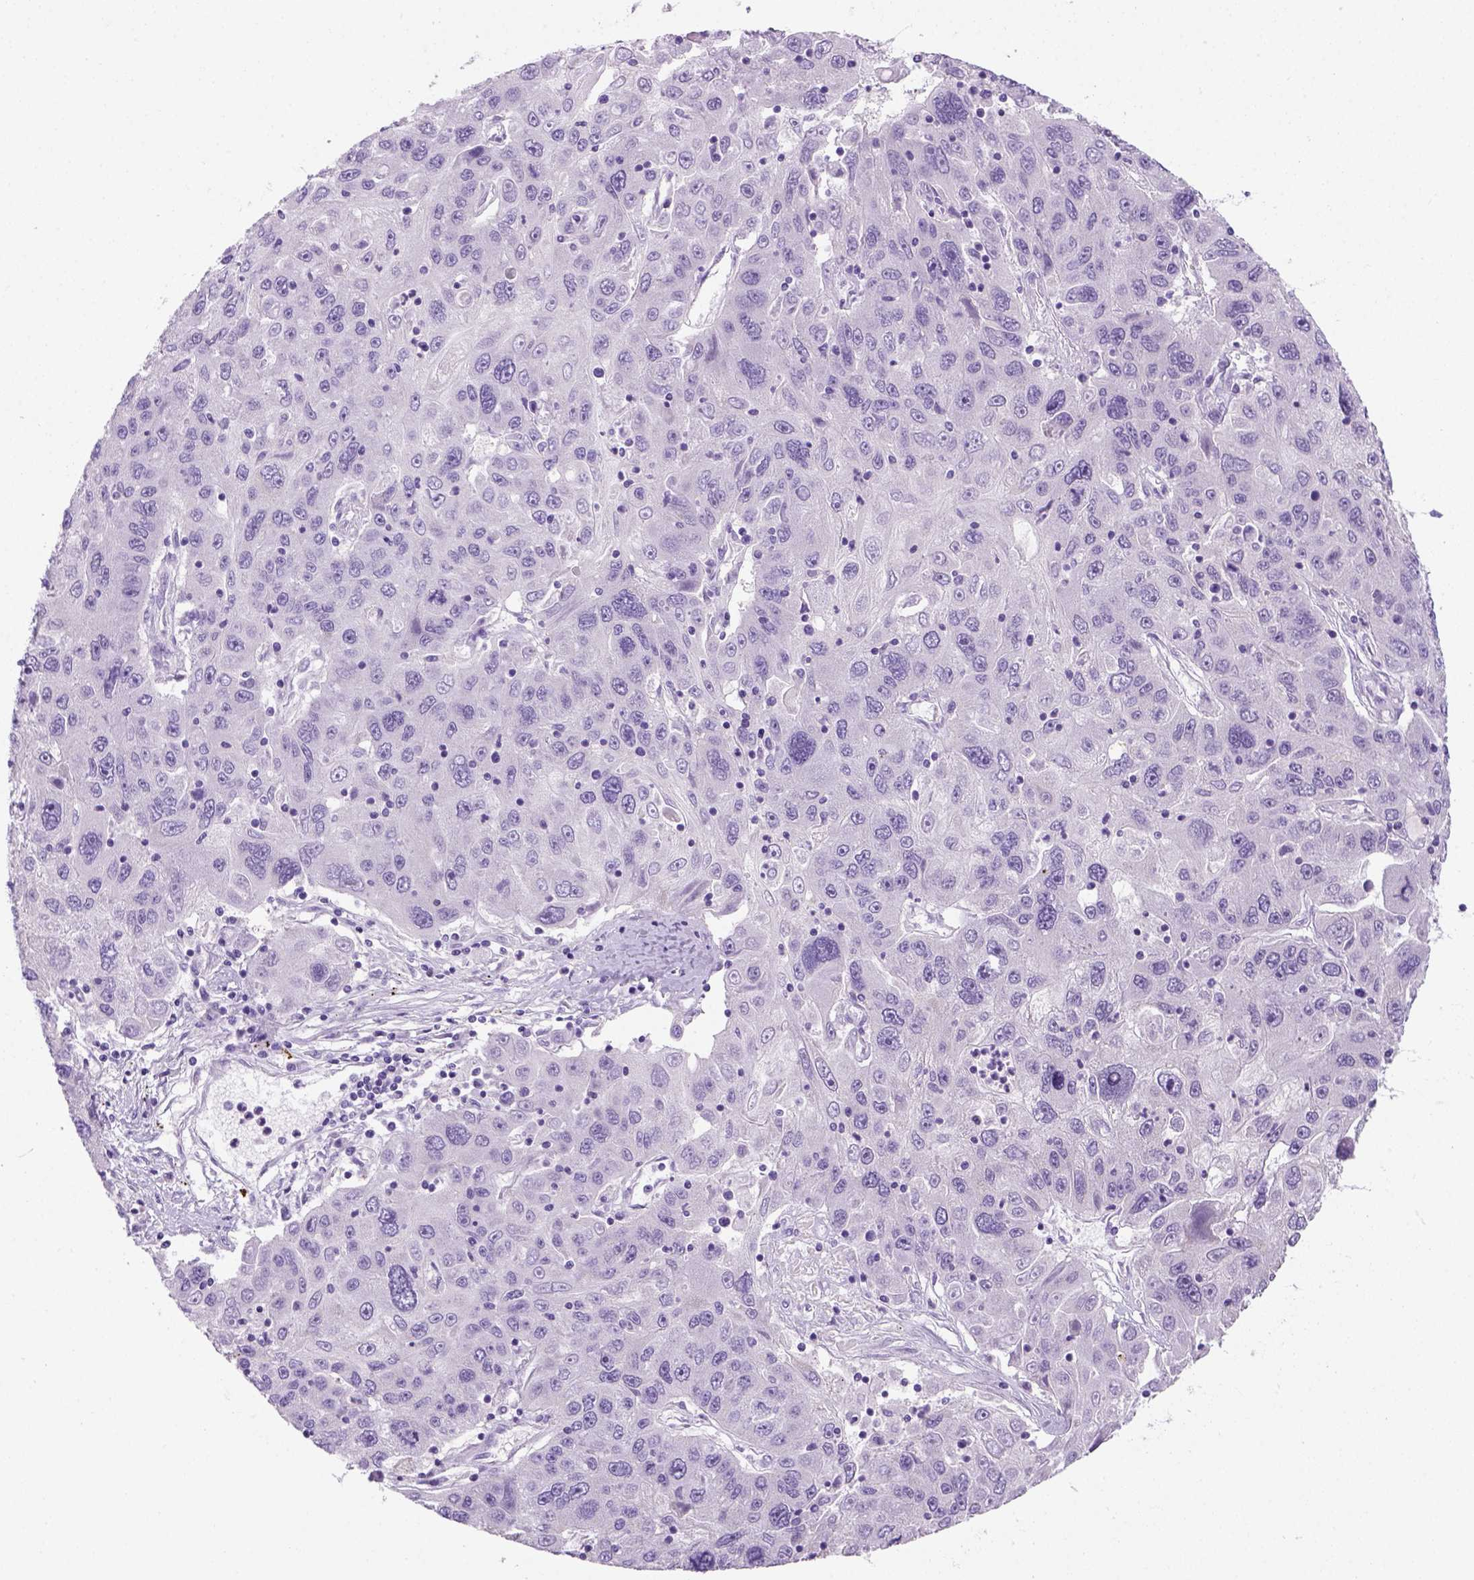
{"staining": {"intensity": "negative", "quantity": "none", "location": "none"}, "tissue": "stomach cancer", "cell_type": "Tumor cells", "image_type": "cancer", "snomed": [{"axis": "morphology", "description": "Adenocarcinoma, NOS"}, {"axis": "topography", "description": "Stomach"}], "caption": "Immunohistochemical staining of stomach adenocarcinoma reveals no significant staining in tumor cells.", "gene": "KRT71", "patient": {"sex": "male", "age": 56}}